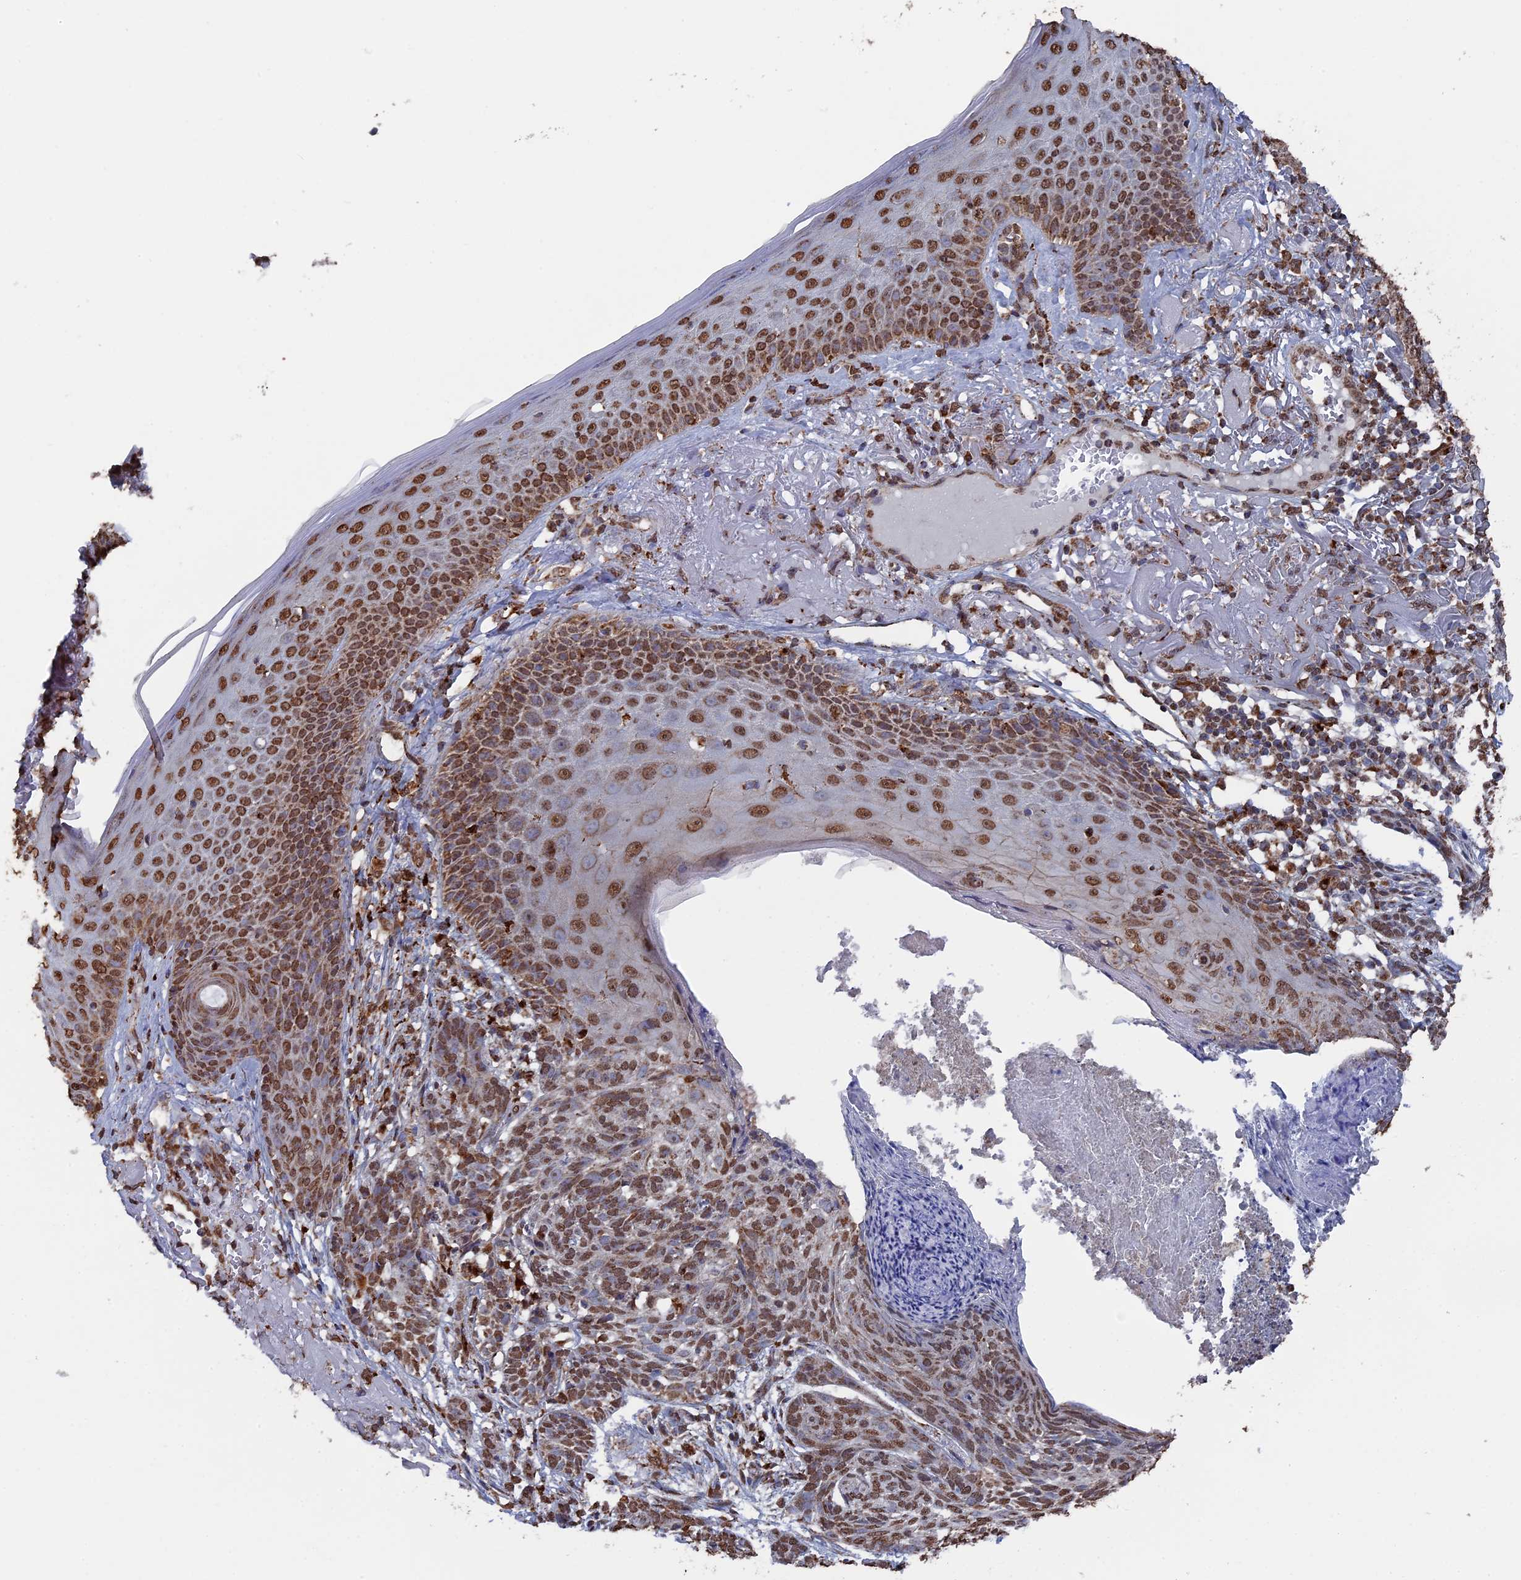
{"staining": {"intensity": "moderate", "quantity": ">75%", "location": "nuclear"}, "tissue": "skin cancer", "cell_type": "Tumor cells", "image_type": "cancer", "snomed": [{"axis": "morphology", "description": "Normal tissue, NOS"}, {"axis": "morphology", "description": "Basal cell carcinoma"}, {"axis": "topography", "description": "Skin"}], "caption": "Human skin basal cell carcinoma stained for a protein (brown) reveals moderate nuclear positive staining in about >75% of tumor cells.", "gene": "SMG9", "patient": {"sex": "male", "age": 66}}